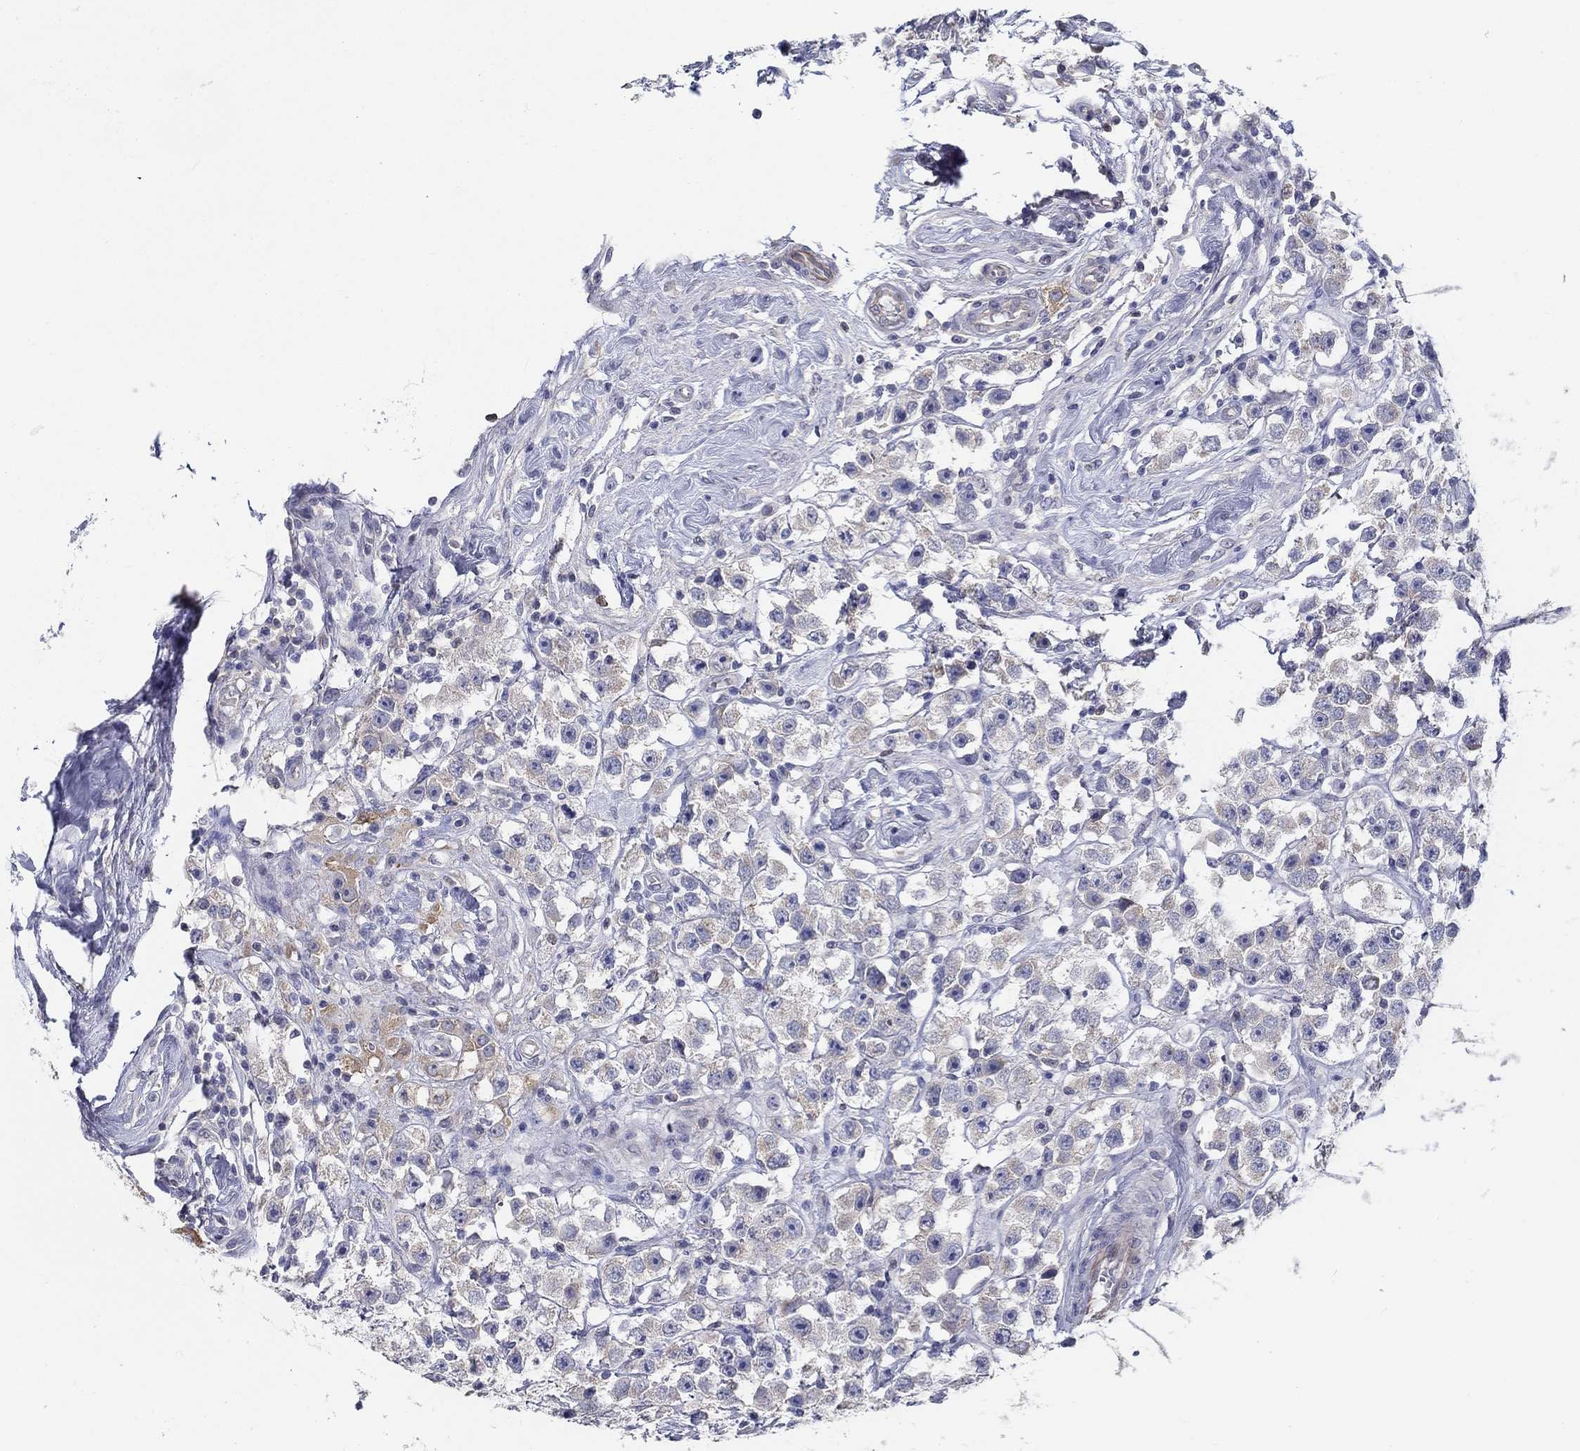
{"staining": {"intensity": "negative", "quantity": "none", "location": "none"}, "tissue": "testis cancer", "cell_type": "Tumor cells", "image_type": "cancer", "snomed": [{"axis": "morphology", "description": "Seminoma, NOS"}, {"axis": "topography", "description": "Testis"}], "caption": "This is an immunohistochemistry (IHC) photomicrograph of human testis cancer. There is no staining in tumor cells.", "gene": "ERMP1", "patient": {"sex": "male", "age": 45}}